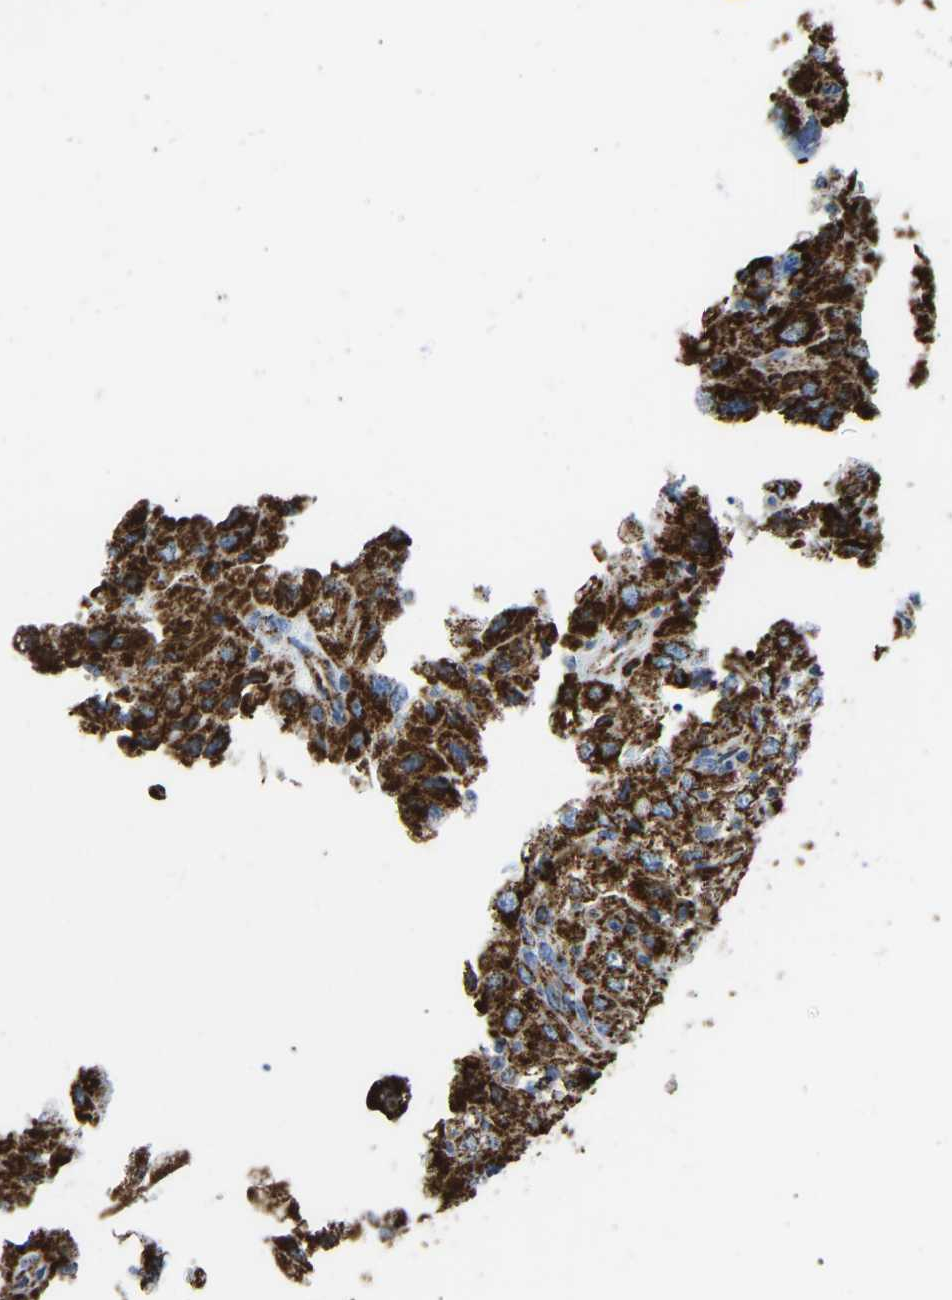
{"staining": {"intensity": "strong", "quantity": ">75%", "location": "cytoplasmic/membranous"}, "tissue": "renal cancer", "cell_type": "Tumor cells", "image_type": "cancer", "snomed": [{"axis": "morphology", "description": "Adenocarcinoma, NOS"}, {"axis": "topography", "description": "Kidney"}], "caption": "Human renal adenocarcinoma stained for a protein (brown) reveals strong cytoplasmic/membranous positive expression in about >75% of tumor cells.", "gene": "IRX6", "patient": {"sex": "female", "age": 54}}